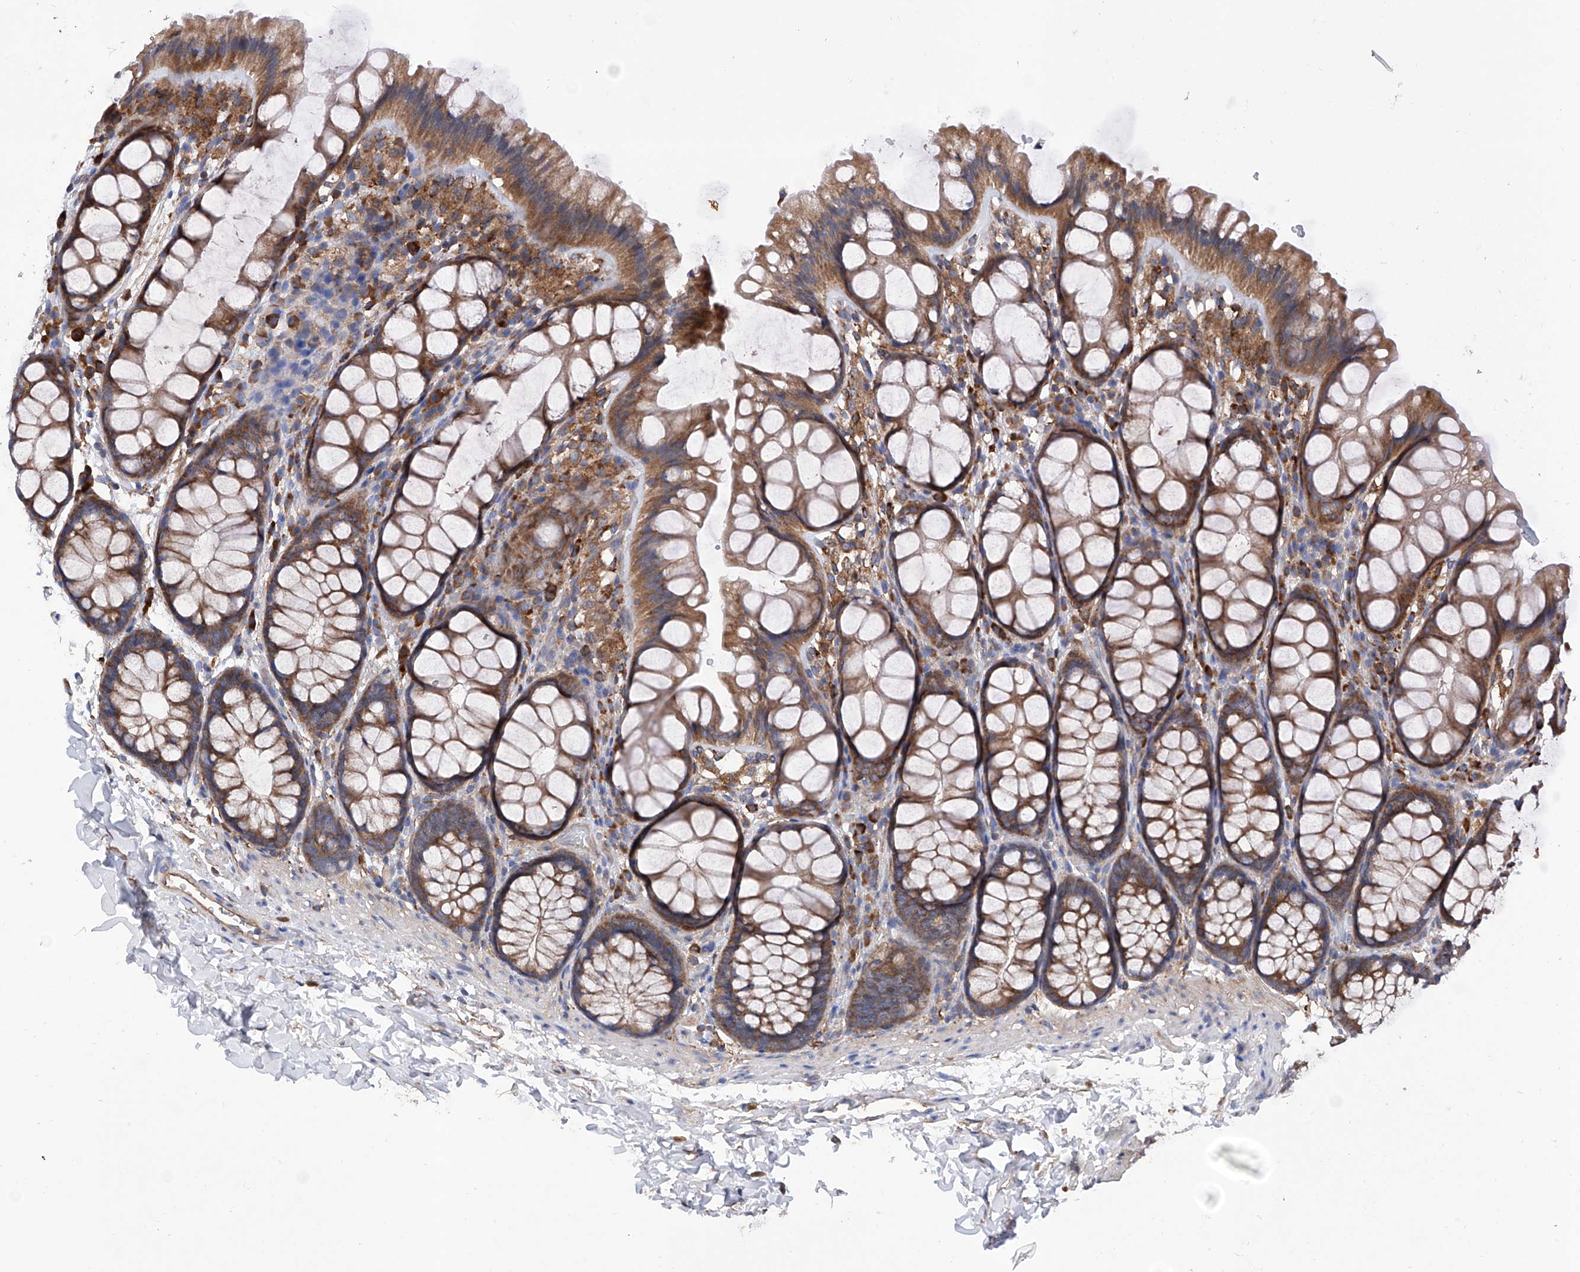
{"staining": {"intensity": "moderate", "quantity": ">75%", "location": "cytoplasmic/membranous"}, "tissue": "colon", "cell_type": "Endothelial cells", "image_type": "normal", "snomed": [{"axis": "morphology", "description": "Normal tissue, NOS"}, {"axis": "topography", "description": "Colon"}], "caption": "This photomicrograph reveals immunohistochemistry staining of benign human colon, with medium moderate cytoplasmic/membranous positivity in approximately >75% of endothelial cells.", "gene": "INPP5B", "patient": {"sex": "male", "age": 47}}